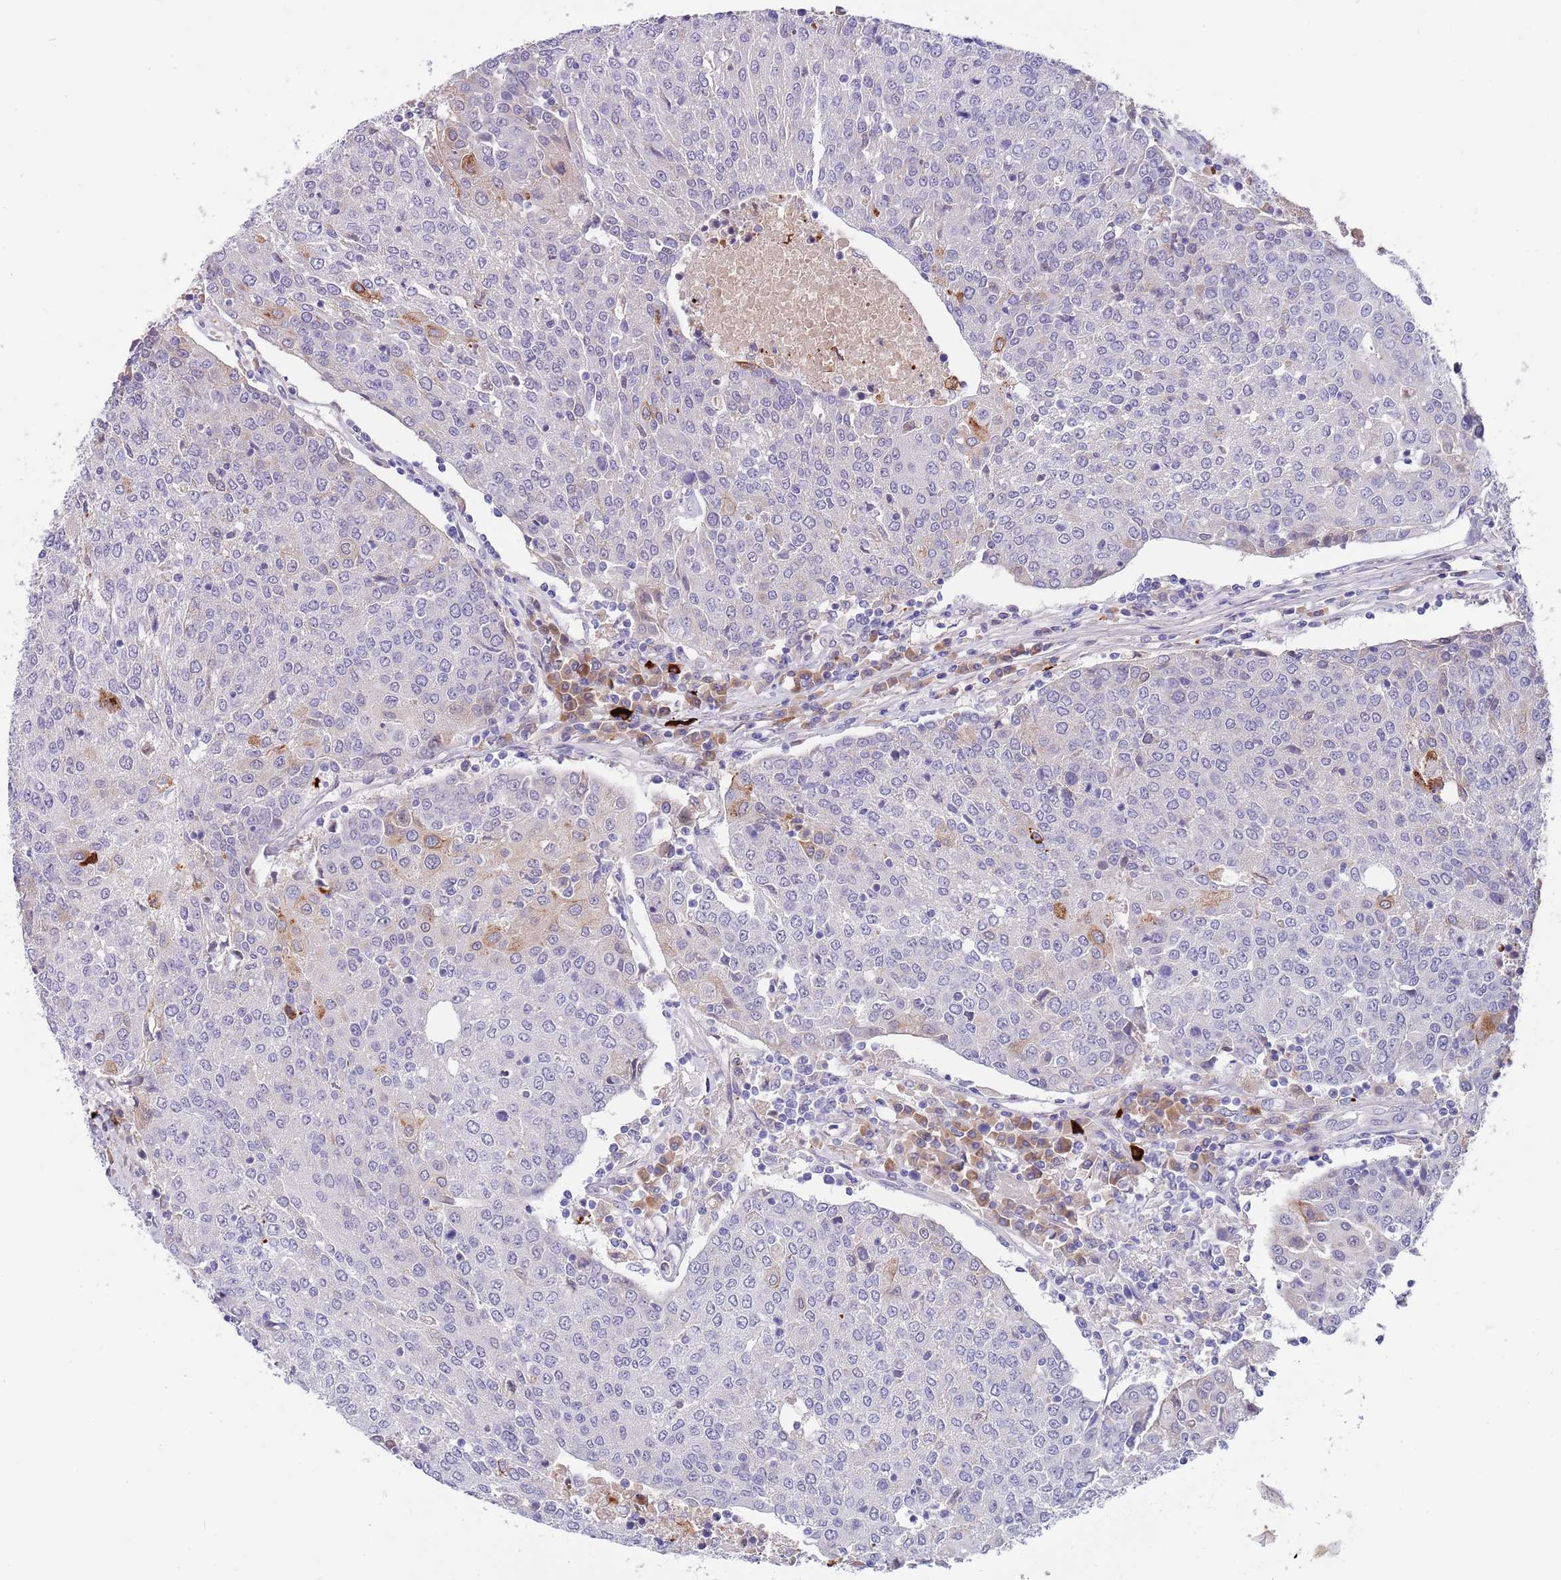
{"staining": {"intensity": "moderate", "quantity": "<25%", "location": "cytoplasmic/membranous"}, "tissue": "urothelial cancer", "cell_type": "Tumor cells", "image_type": "cancer", "snomed": [{"axis": "morphology", "description": "Urothelial carcinoma, High grade"}, {"axis": "topography", "description": "Urinary bladder"}], "caption": "Urothelial cancer stained with DAB immunohistochemistry reveals low levels of moderate cytoplasmic/membranous staining in about <25% of tumor cells.", "gene": "NLRP6", "patient": {"sex": "female", "age": 85}}